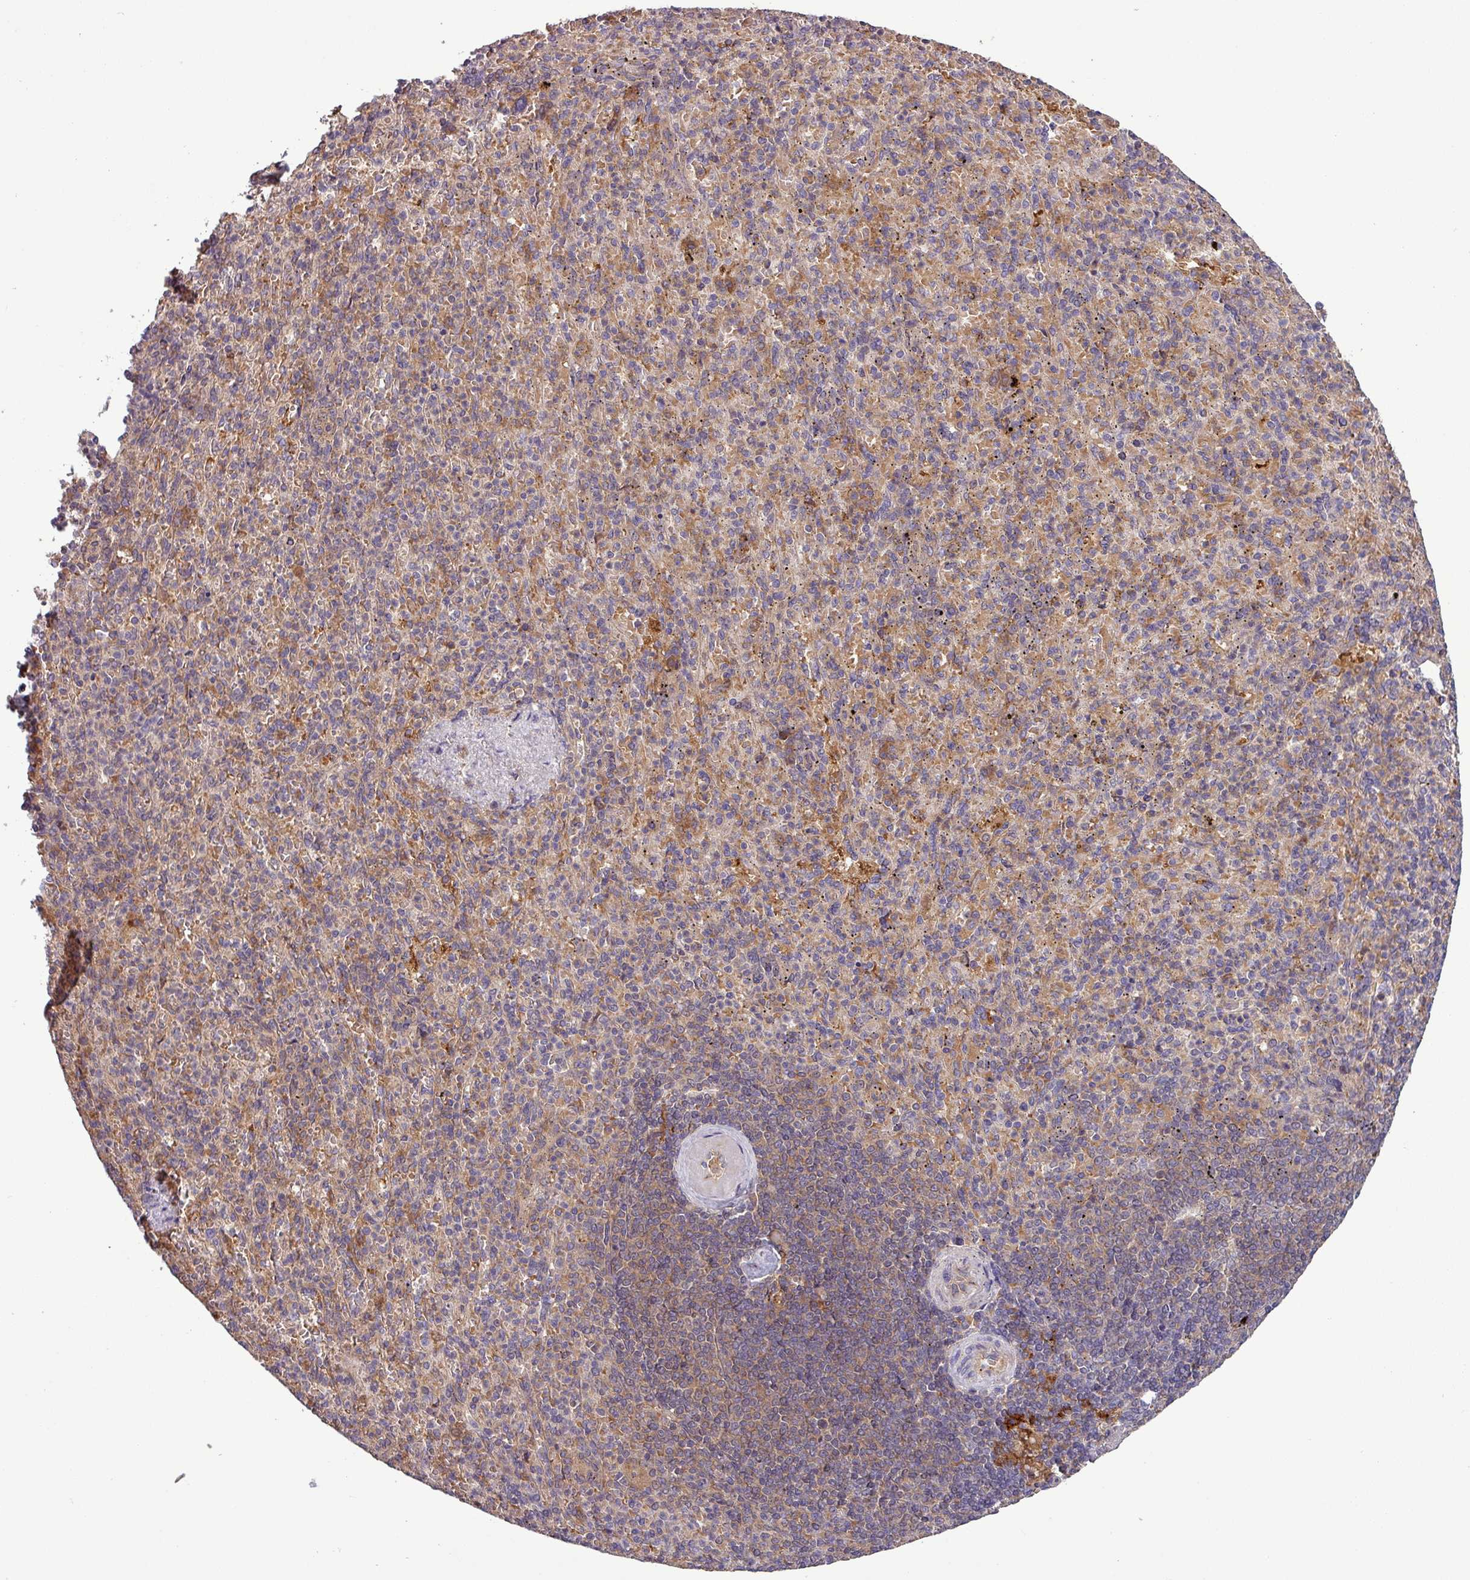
{"staining": {"intensity": "moderate", "quantity": "<25%", "location": "cytoplasmic/membranous"}, "tissue": "spleen", "cell_type": "Cells in red pulp", "image_type": "normal", "snomed": [{"axis": "morphology", "description": "Normal tissue, NOS"}, {"axis": "topography", "description": "Spleen"}], "caption": "The immunohistochemical stain labels moderate cytoplasmic/membranous expression in cells in red pulp of unremarkable spleen.", "gene": "SIRPB2", "patient": {"sex": "female", "age": 74}}